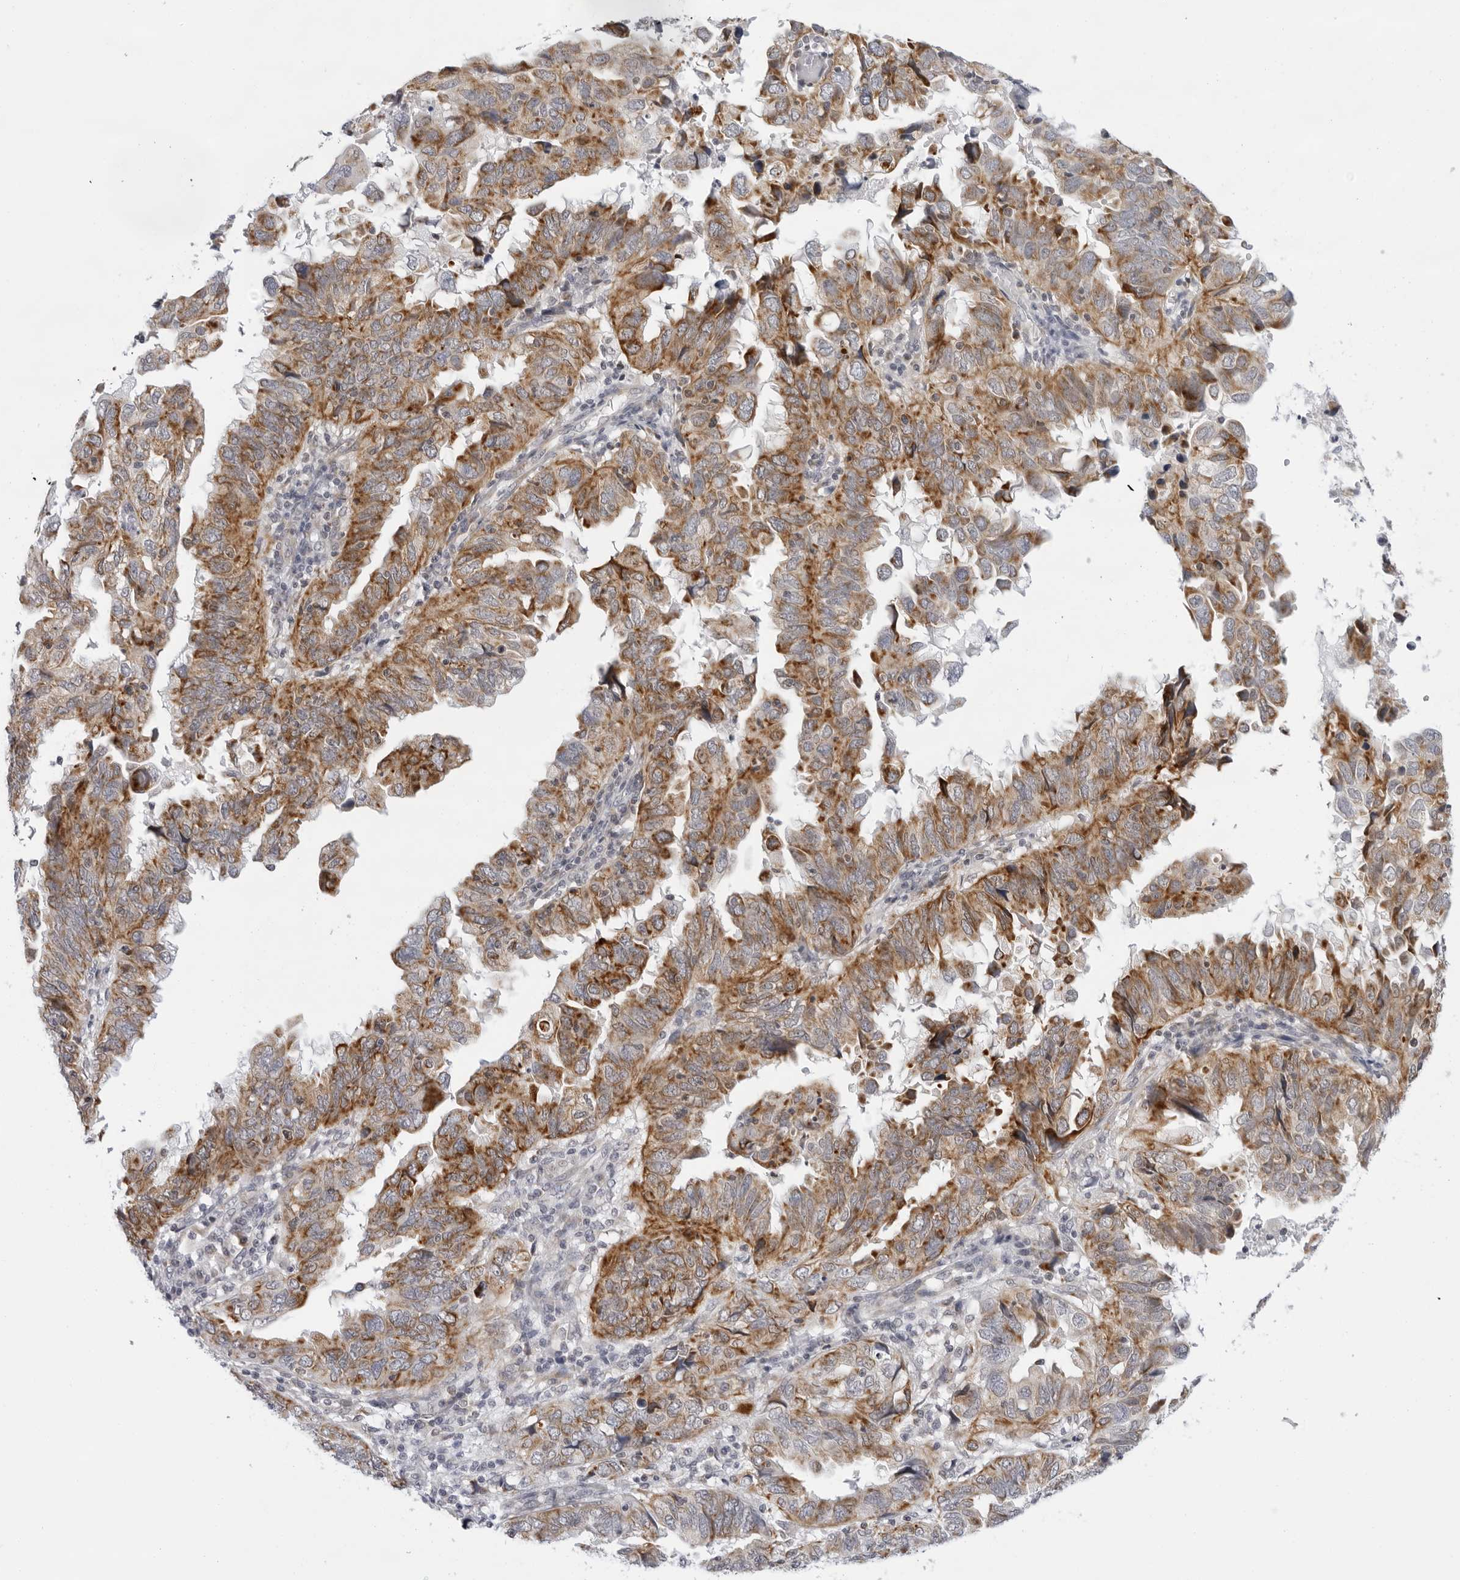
{"staining": {"intensity": "moderate", "quantity": ">75%", "location": "cytoplasmic/membranous"}, "tissue": "endometrial cancer", "cell_type": "Tumor cells", "image_type": "cancer", "snomed": [{"axis": "morphology", "description": "Adenocarcinoma, NOS"}, {"axis": "topography", "description": "Uterus"}], "caption": "A high-resolution photomicrograph shows immunohistochemistry staining of endometrial adenocarcinoma, which exhibits moderate cytoplasmic/membranous expression in approximately >75% of tumor cells.", "gene": "CIART", "patient": {"sex": "female", "age": 77}}